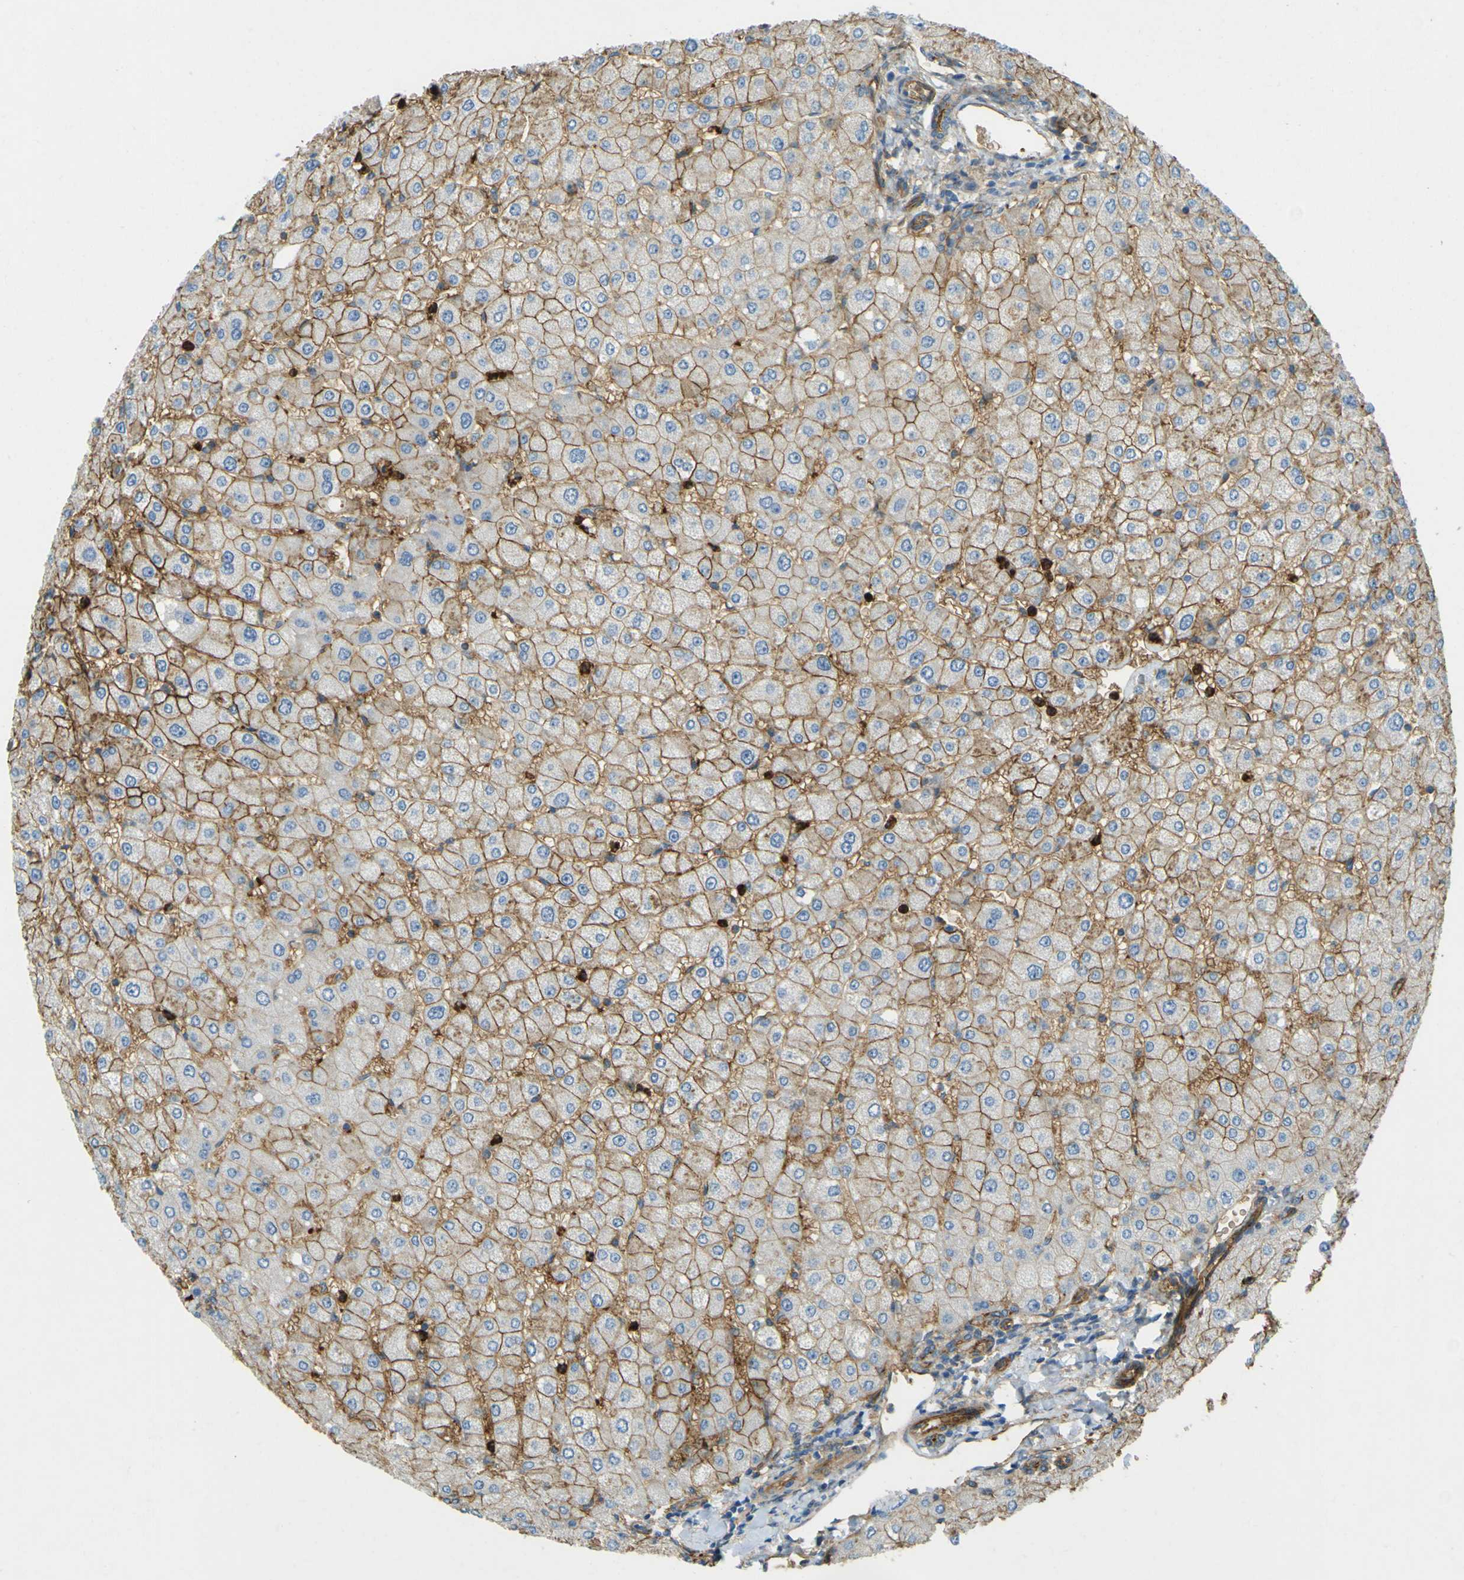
{"staining": {"intensity": "moderate", "quantity": ">75%", "location": "cytoplasmic/membranous"}, "tissue": "liver", "cell_type": "Cholangiocytes", "image_type": "normal", "snomed": [{"axis": "morphology", "description": "Normal tissue, NOS"}, {"axis": "topography", "description": "Liver"}], "caption": "High-magnification brightfield microscopy of benign liver stained with DAB (3,3'-diaminobenzidine) (brown) and counterstained with hematoxylin (blue). cholangiocytes exhibit moderate cytoplasmic/membranous staining is present in about>75% of cells. The staining was performed using DAB (3,3'-diaminobenzidine), with brown indicating positive protein expression. Nuclei are stained blue with hematoxylin.", "gene": "PLXDC1", "patient": {"sex": "male", "age": 55}}